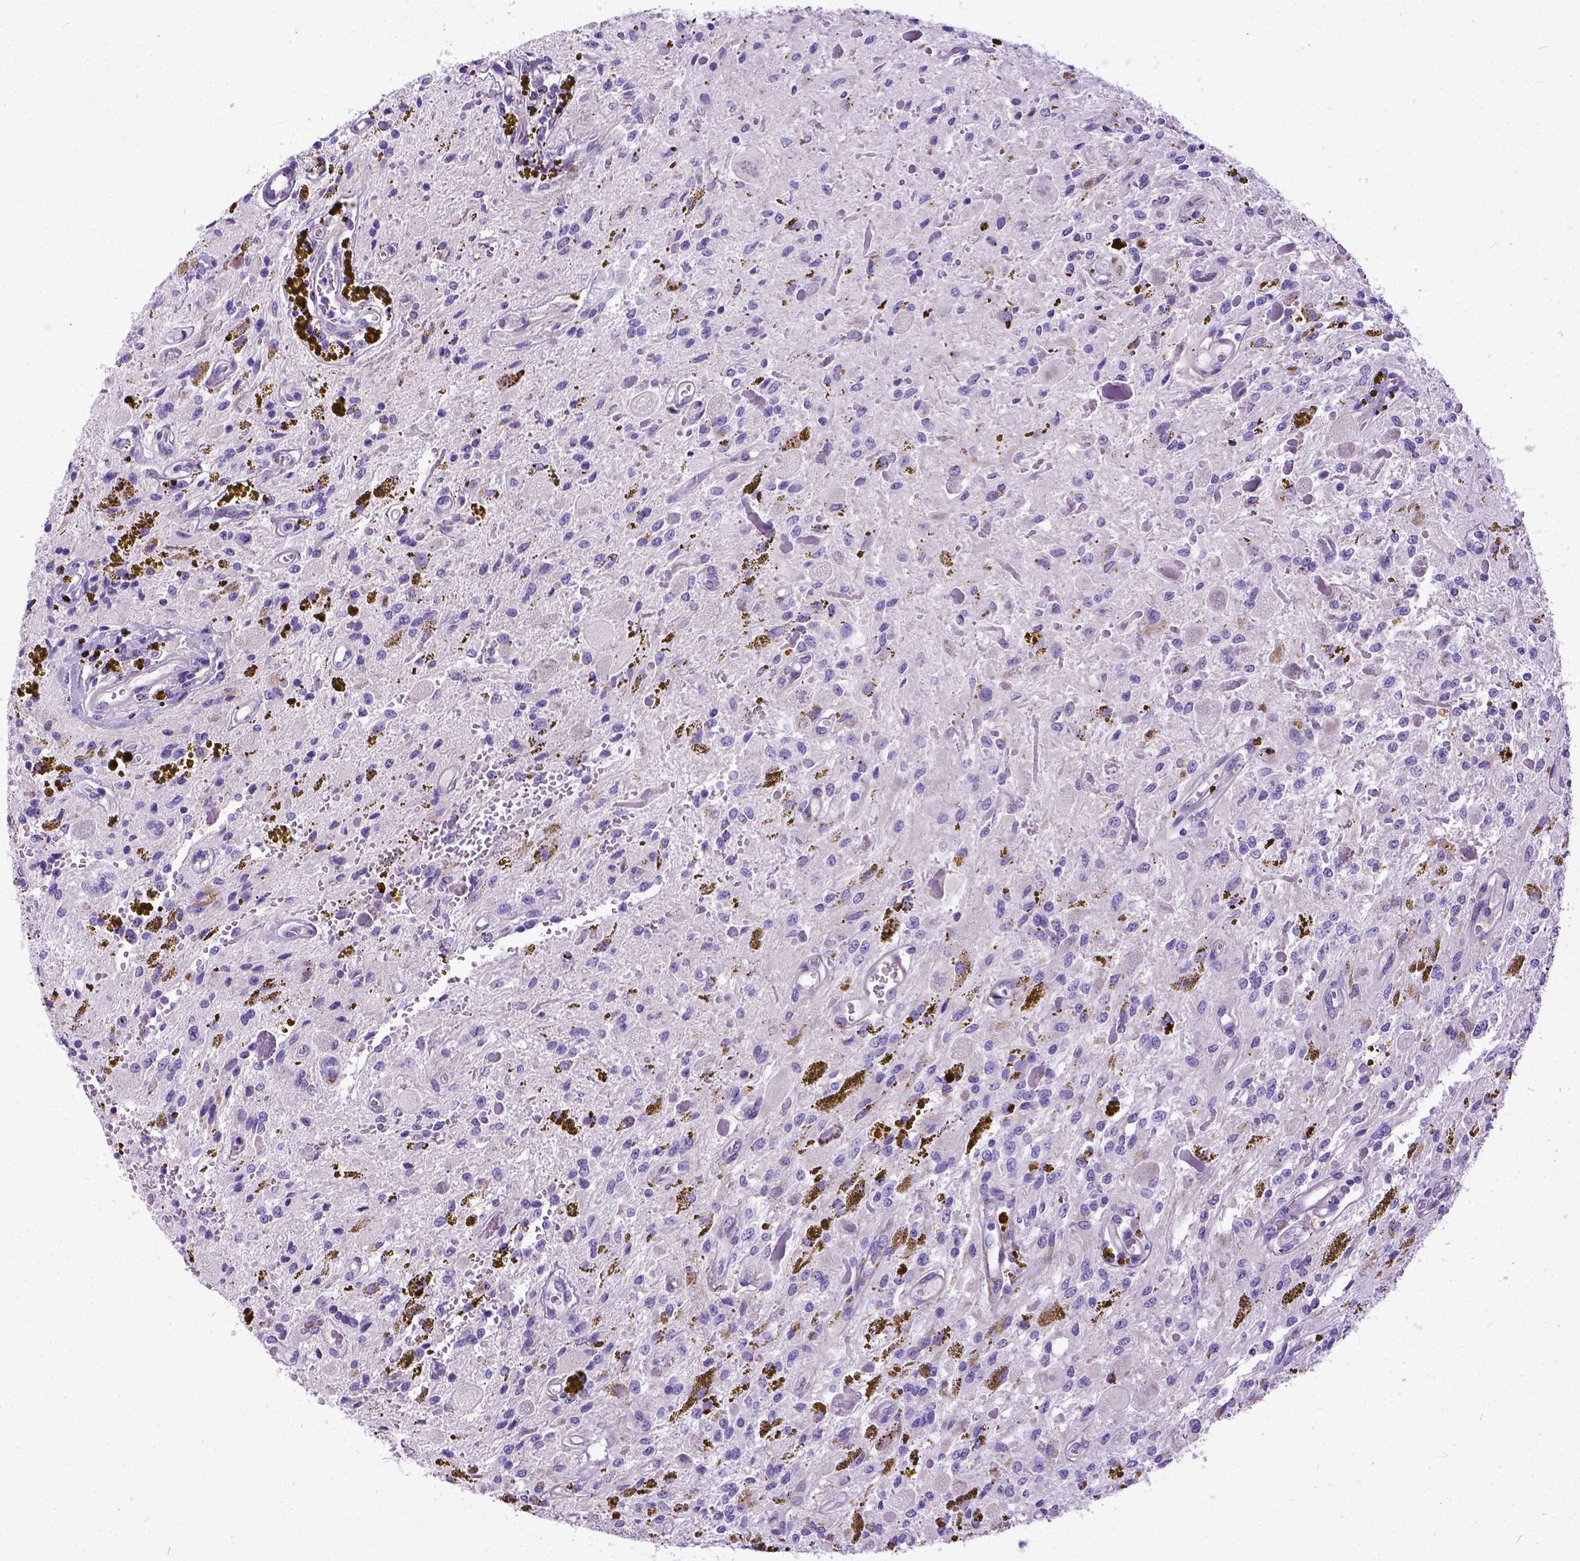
{"staining": {"intensity": "negative", "quantity": "none", "location": "none"}, "tissue": "glioma", "cell_type": "Tumor cells", "image_type": "cancer", "snomed": [{"axis": "morphology", "description": "Glioma, malignant, Low grade"}, {"axis": "topography", "description": "Cerebellum"}], "caption": "Malignant low-grade glioma stained for a protein using immunohistochemistry demonstrates no positivity tumor cells.", "gene": "IGF2", "patient": {"sex": "female", "age": 14}}